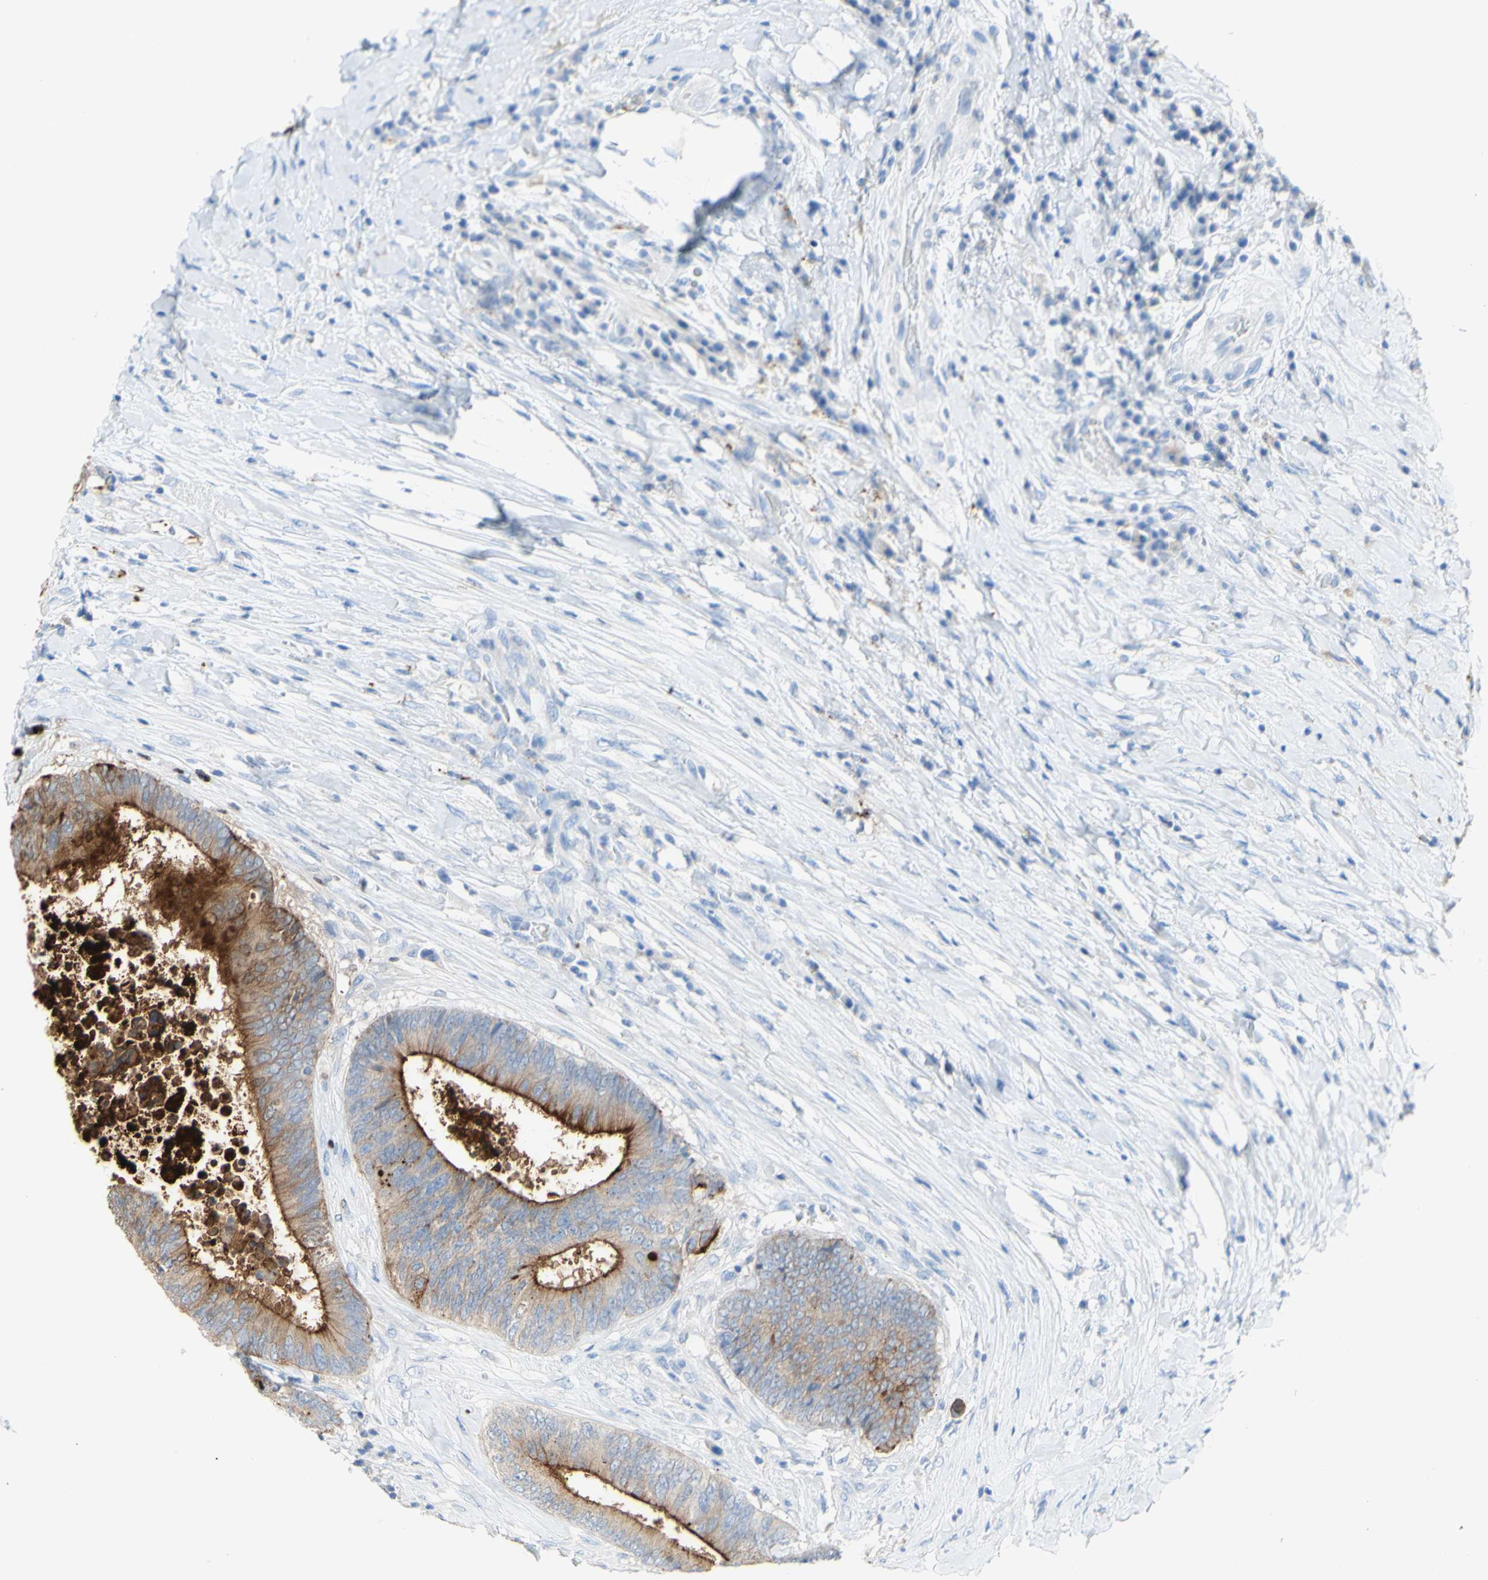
{"staining": {"intensity": "moderate", "quantity": ">75%", "location": "cytoplasmic/membranous"}, "tissue": "colorectal cancer", "cell_type": "Tumor cells", "image_type": "cancer", "snomed": [{"axis": "morphology", "description": "Adenocarcinoma, NOS"}, {"axis": "topography", "description": "Rectum"}], "caption": "Colorectal adenocarcinoma tissue exhibits moderate cytoplasmic/membranous staining in about >75% of tumor cells", "gene": "DSC2", "patient": {"sex": "male", "age": 72}}